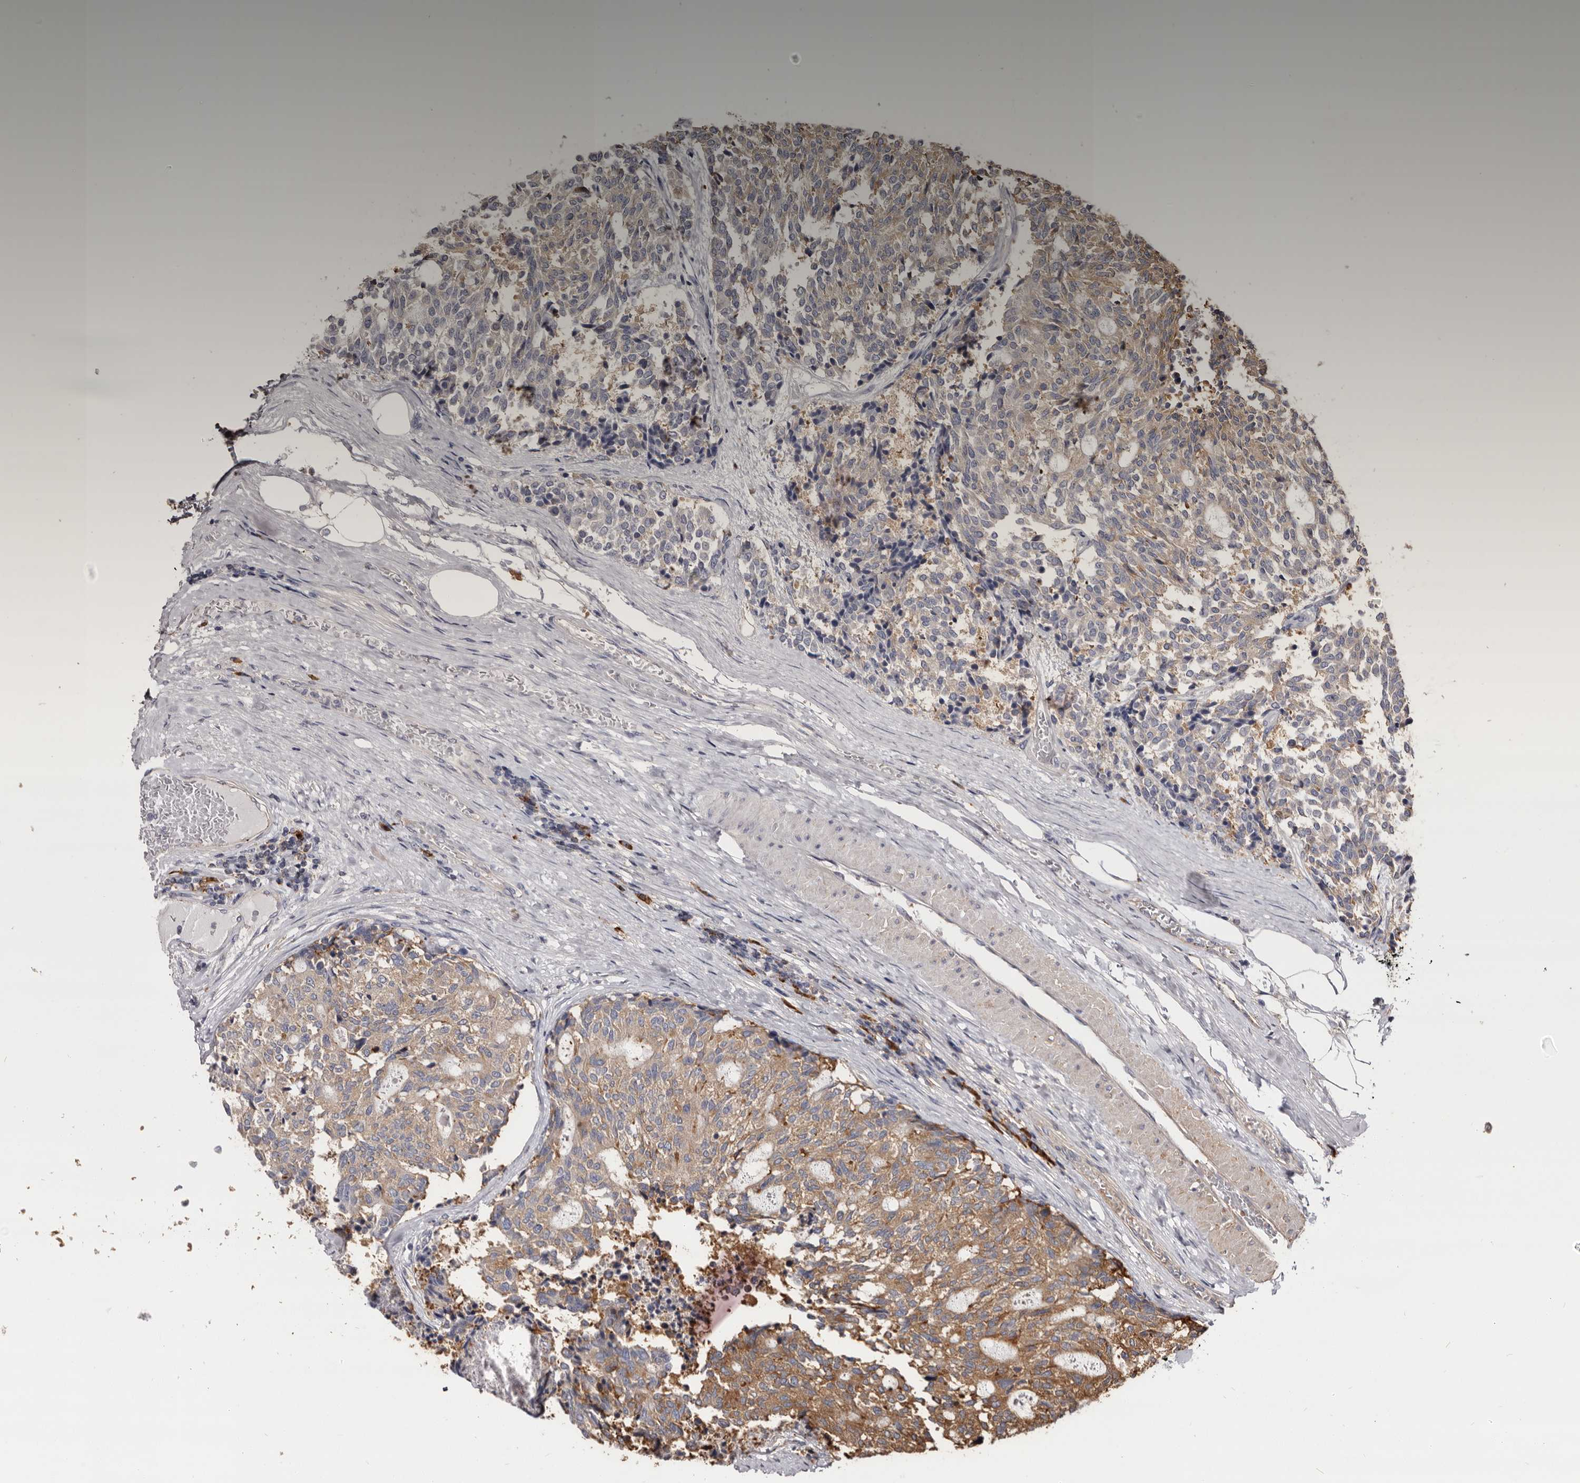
{"staining": {"intensity": "moderate", "quantity": "25%-75%", "location": "cytoplasmic/membranous"}, "tissue": "carcinoid", "cell_type": "Tumor cells", "image_type": "cancer", "snomed": [{"axis": "morphology", "description": "Carcinoid, malignant, NOS"}, {"axis": "topography", "description": "Pancreas"}], "caption": "Carcinoid stained with IHC displays moderate cytoplasmic/membranous positivity in about 25%-75% of tumor cells. The staining was performed using DAB (3,3'-diaminobenzidine), with brown indicating positive protein expression. Nuclei are stained blue with hematoxylin.", "gene": "TPD52", "patient": {"sex": "female", "age": 54}}